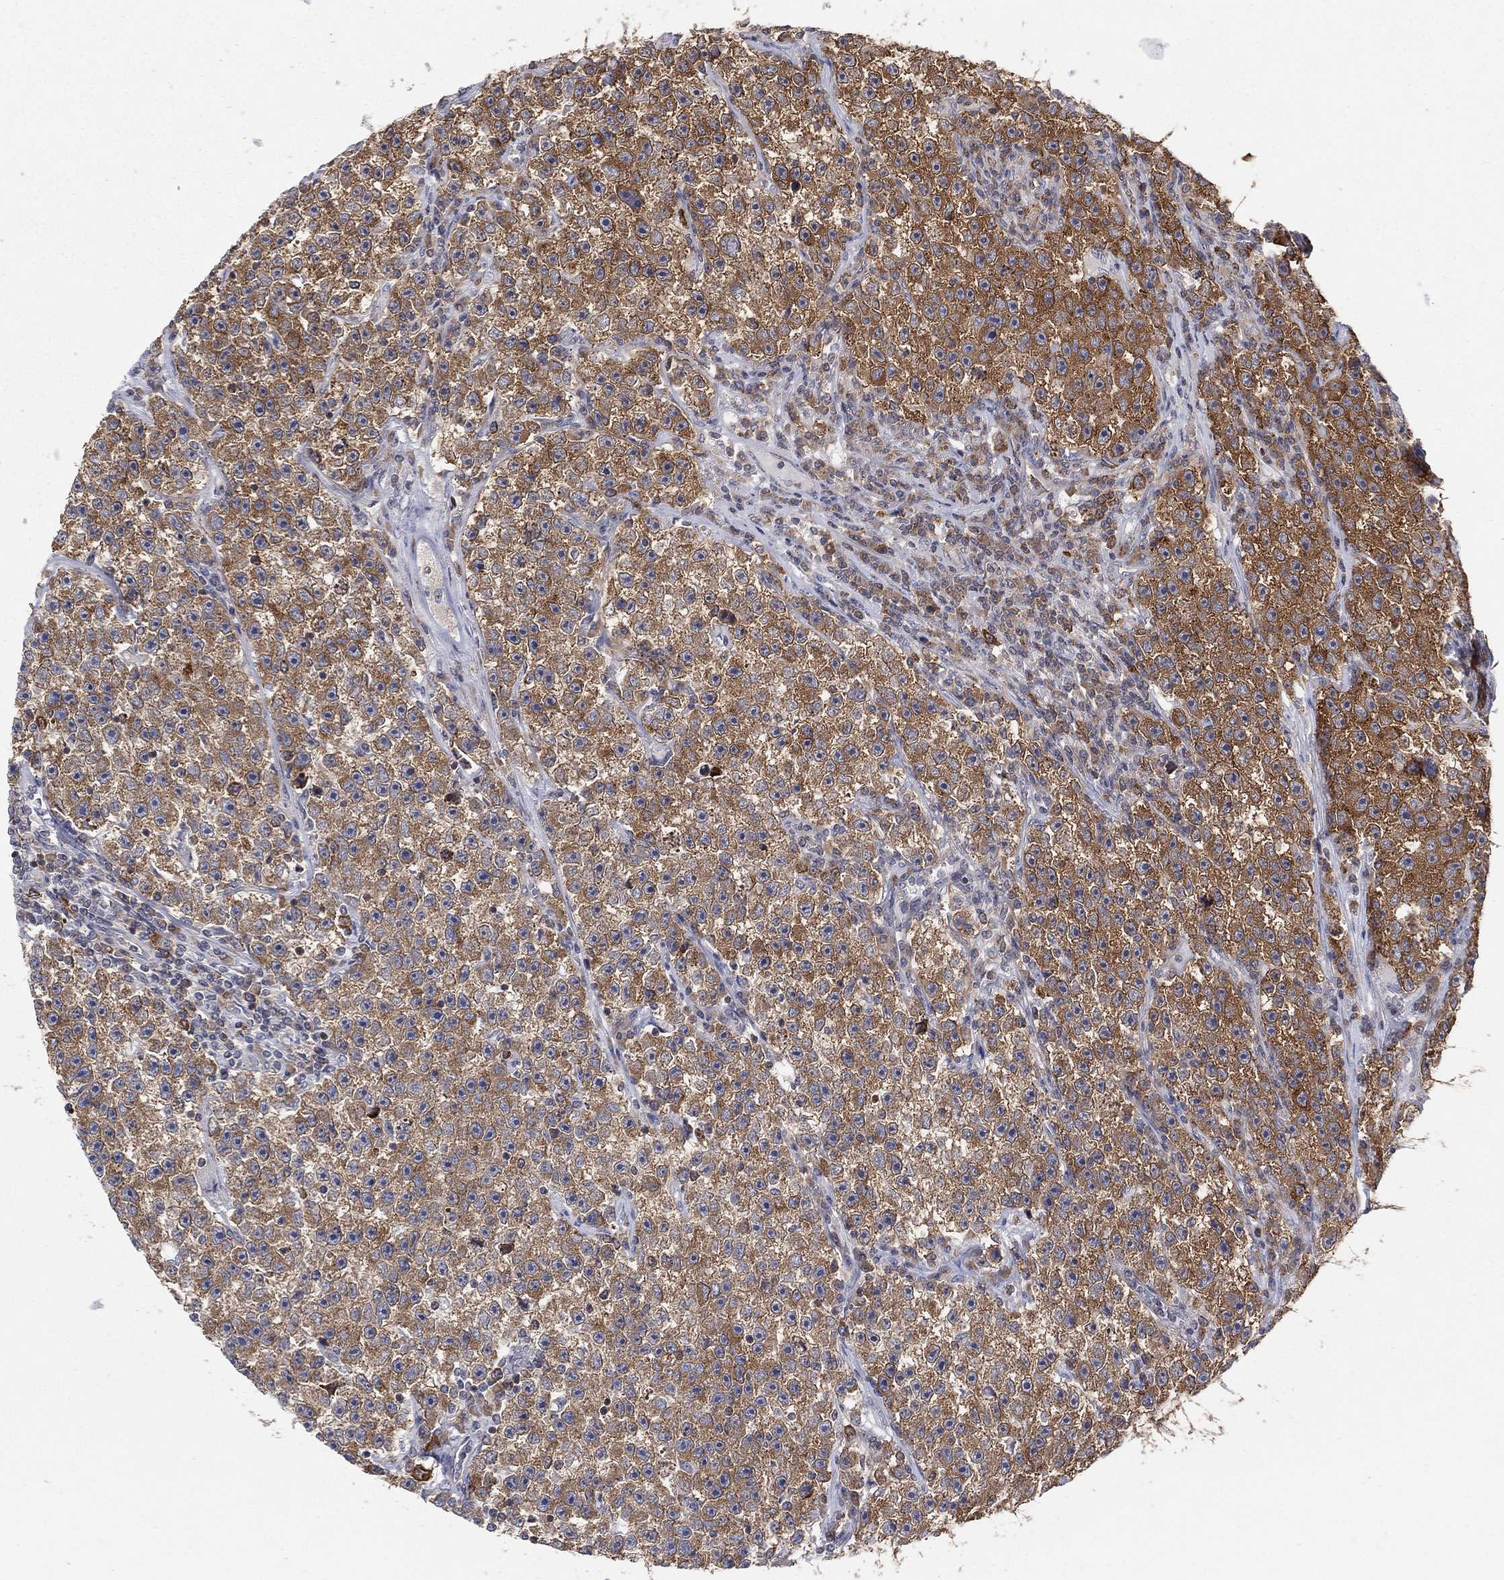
{"staining": {"intensity": "strong", "quantity": ">75%", "location": "cytoplasmic/membranous"}, "tissue": "testis cancer", "cell_type": "Tumor cells", "image_type": "cancer", "snomed": [{"axis": "morphology", "description": "Seminoma, NOS"}, {"axis": "topography", "description": "Testis"}], "caption": "This is an image of immunohistochemistry staining of testis seminoma, which shows strong expression in the cytoplasmic/membranous of tumor cells.", "gene": "TMTC4", "patient": {"sex": "male", "age": 22}}